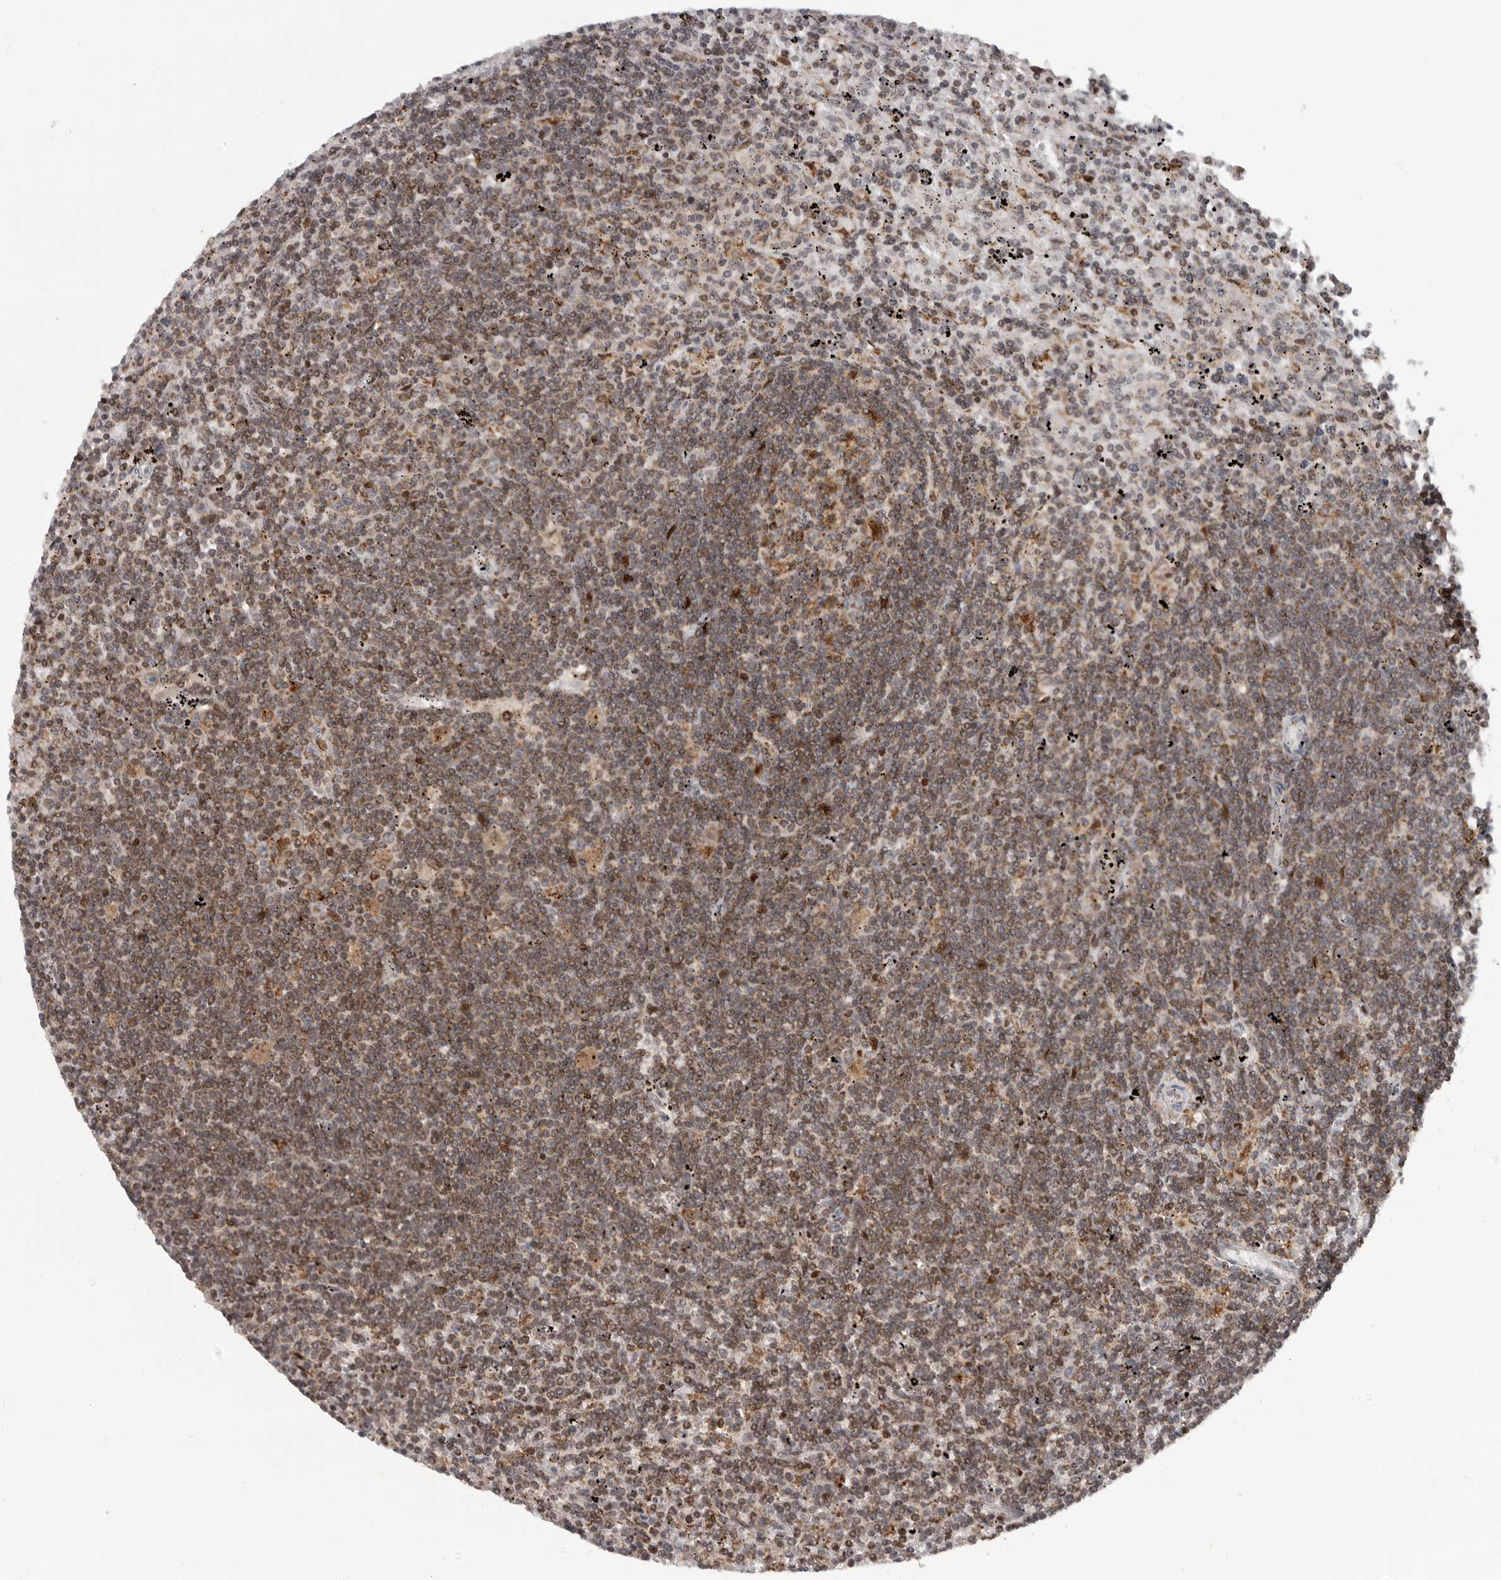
{"staining": {"intensity": "moderate", "quantity": ">75%", "location": "cytoplasmic/membranous"}, "tissue": "lymphoma", "cell_type": "Tumor cells", "image_type": "cancer", "snomed": [{"axis": "morphology", "description": "Malignant lymphoma, non-Hodgkin's type, Low grade"}, {"axis": "topography", "description": "Spleen"}], "caption": "A brown stain shows moderate cytoplasmic/membranous positivity of a protein in lymphoma tumor cells.", "gene": "C17orf99", "patient": {"sex": "male", "age": 76}}